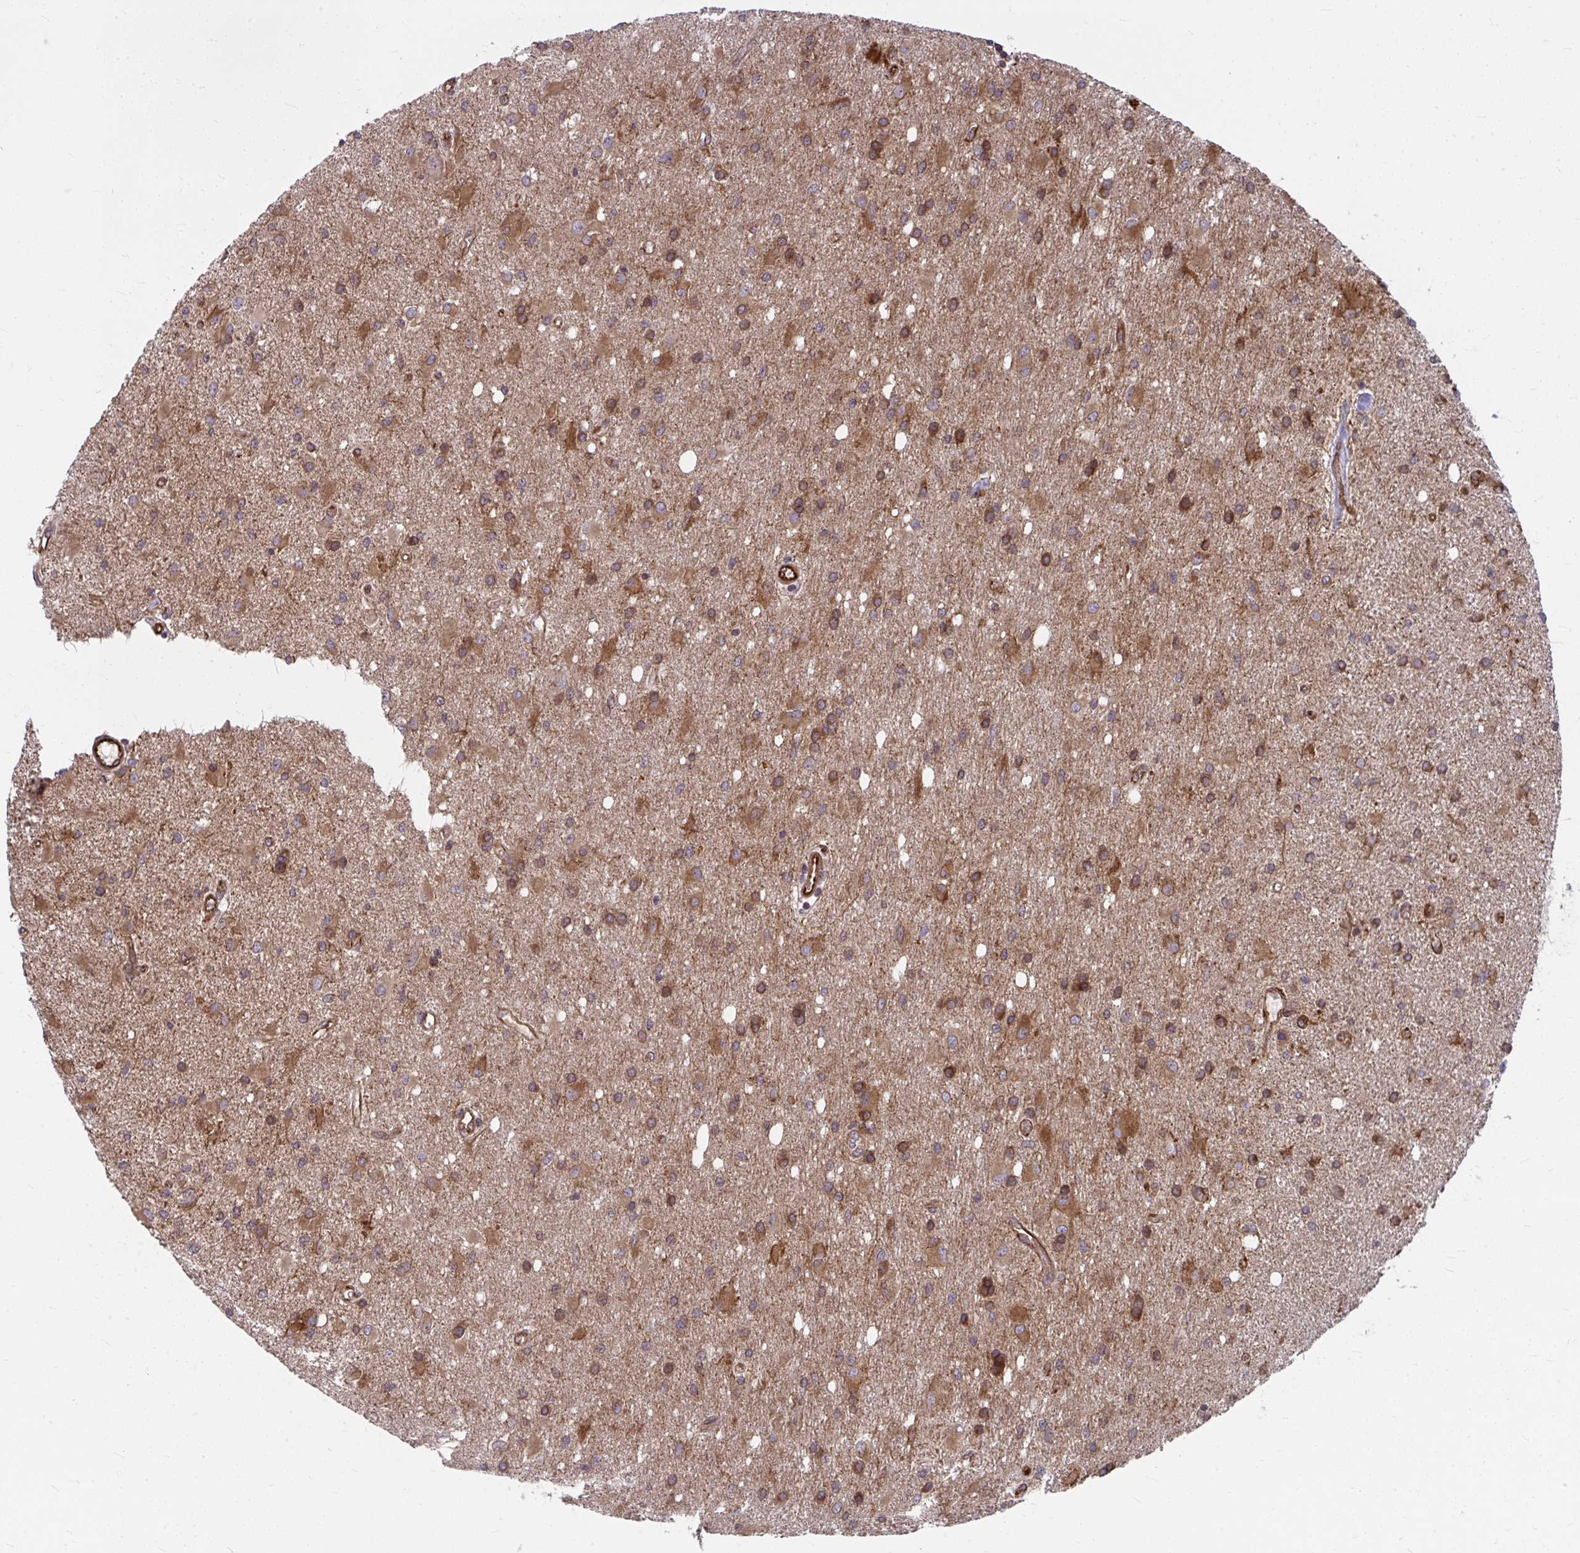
{"staining": {"intensity": "moderate", "quantity": "25%-75%", "location": "cytoplasmic/membranous"}, "tissue": "glioma", "cell_type": "Tumor cells", "image_type": "cancer", "snomed": [{"axis": "morphology", "description": "Glioma, malignant, High grade"}, {"axis": "topography", "description": "Brain"}], "caption": "Protein staining shows moderate cytoplasmic/membranous expression in approximately 25%-75% of tumor cells in glioma. The staining was performed using DAB (3,3'-diaminobenzidine), with brown indicating positive protein expression. Nuclei are stained blue with hematoxylin.", "gene": "STIM2", "patient": {"sex": "male", "age": 67}}